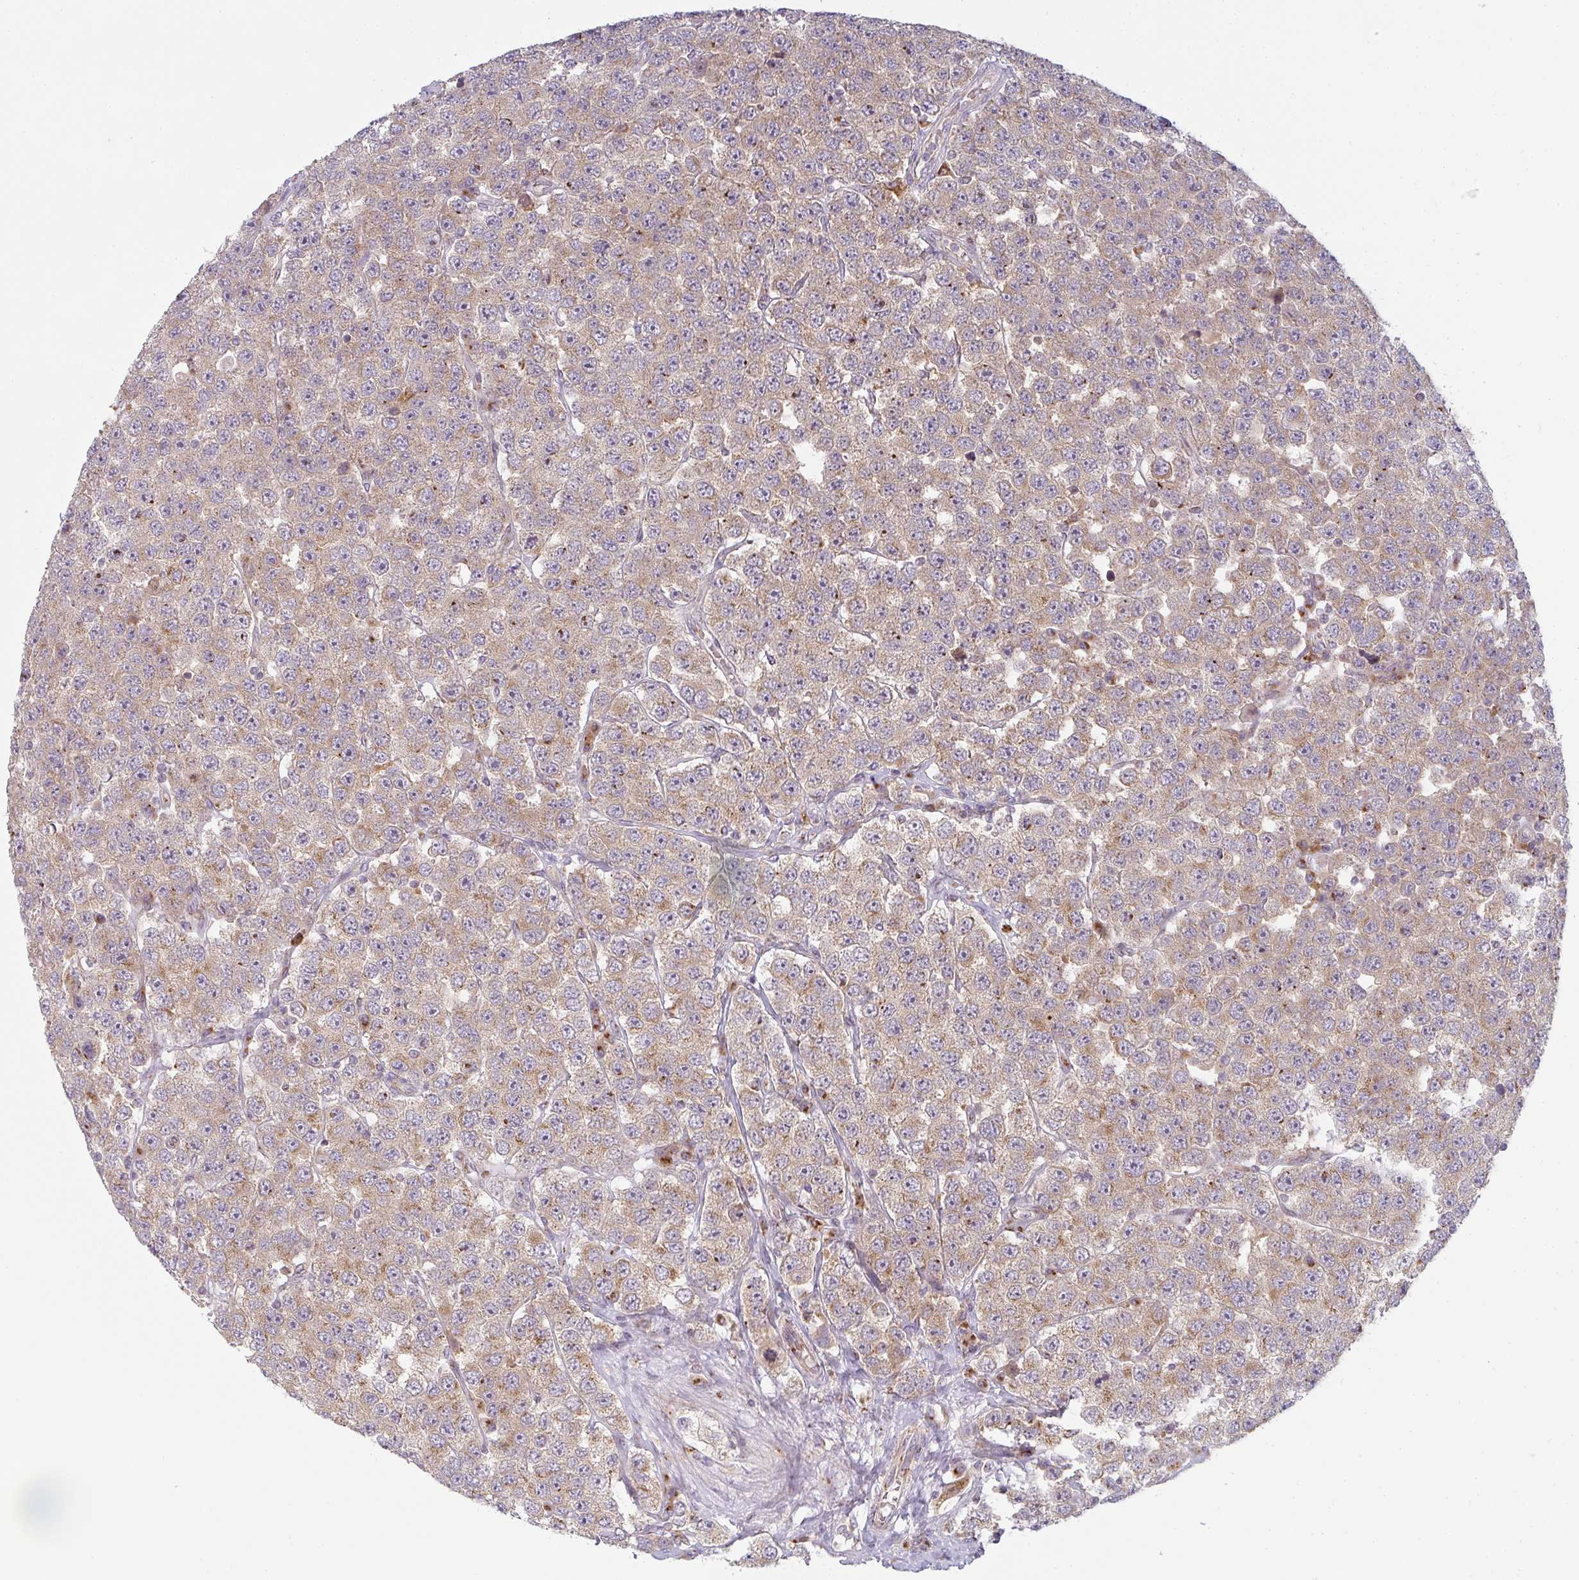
{"staining": {"intensity": "strong", "quantity": "25%-75%", "location": "cytoplasmic/membranous"}, "tissue": "testis cancer", "cell_type": "Tumor cells", "image_type": "cancer", "snomed": [{"axis": "morphology", "description": "Seminoma, NOS"}, {"axis": "topography", "description": "Testis"}], "caption": "A micrograph of human testis cancer stained for a protein exhibits strong cytoplasmic/membranous brown staining in tumor cells.", "gene": "GVQW3", "patient": {"sex": "male", "age": 28}}